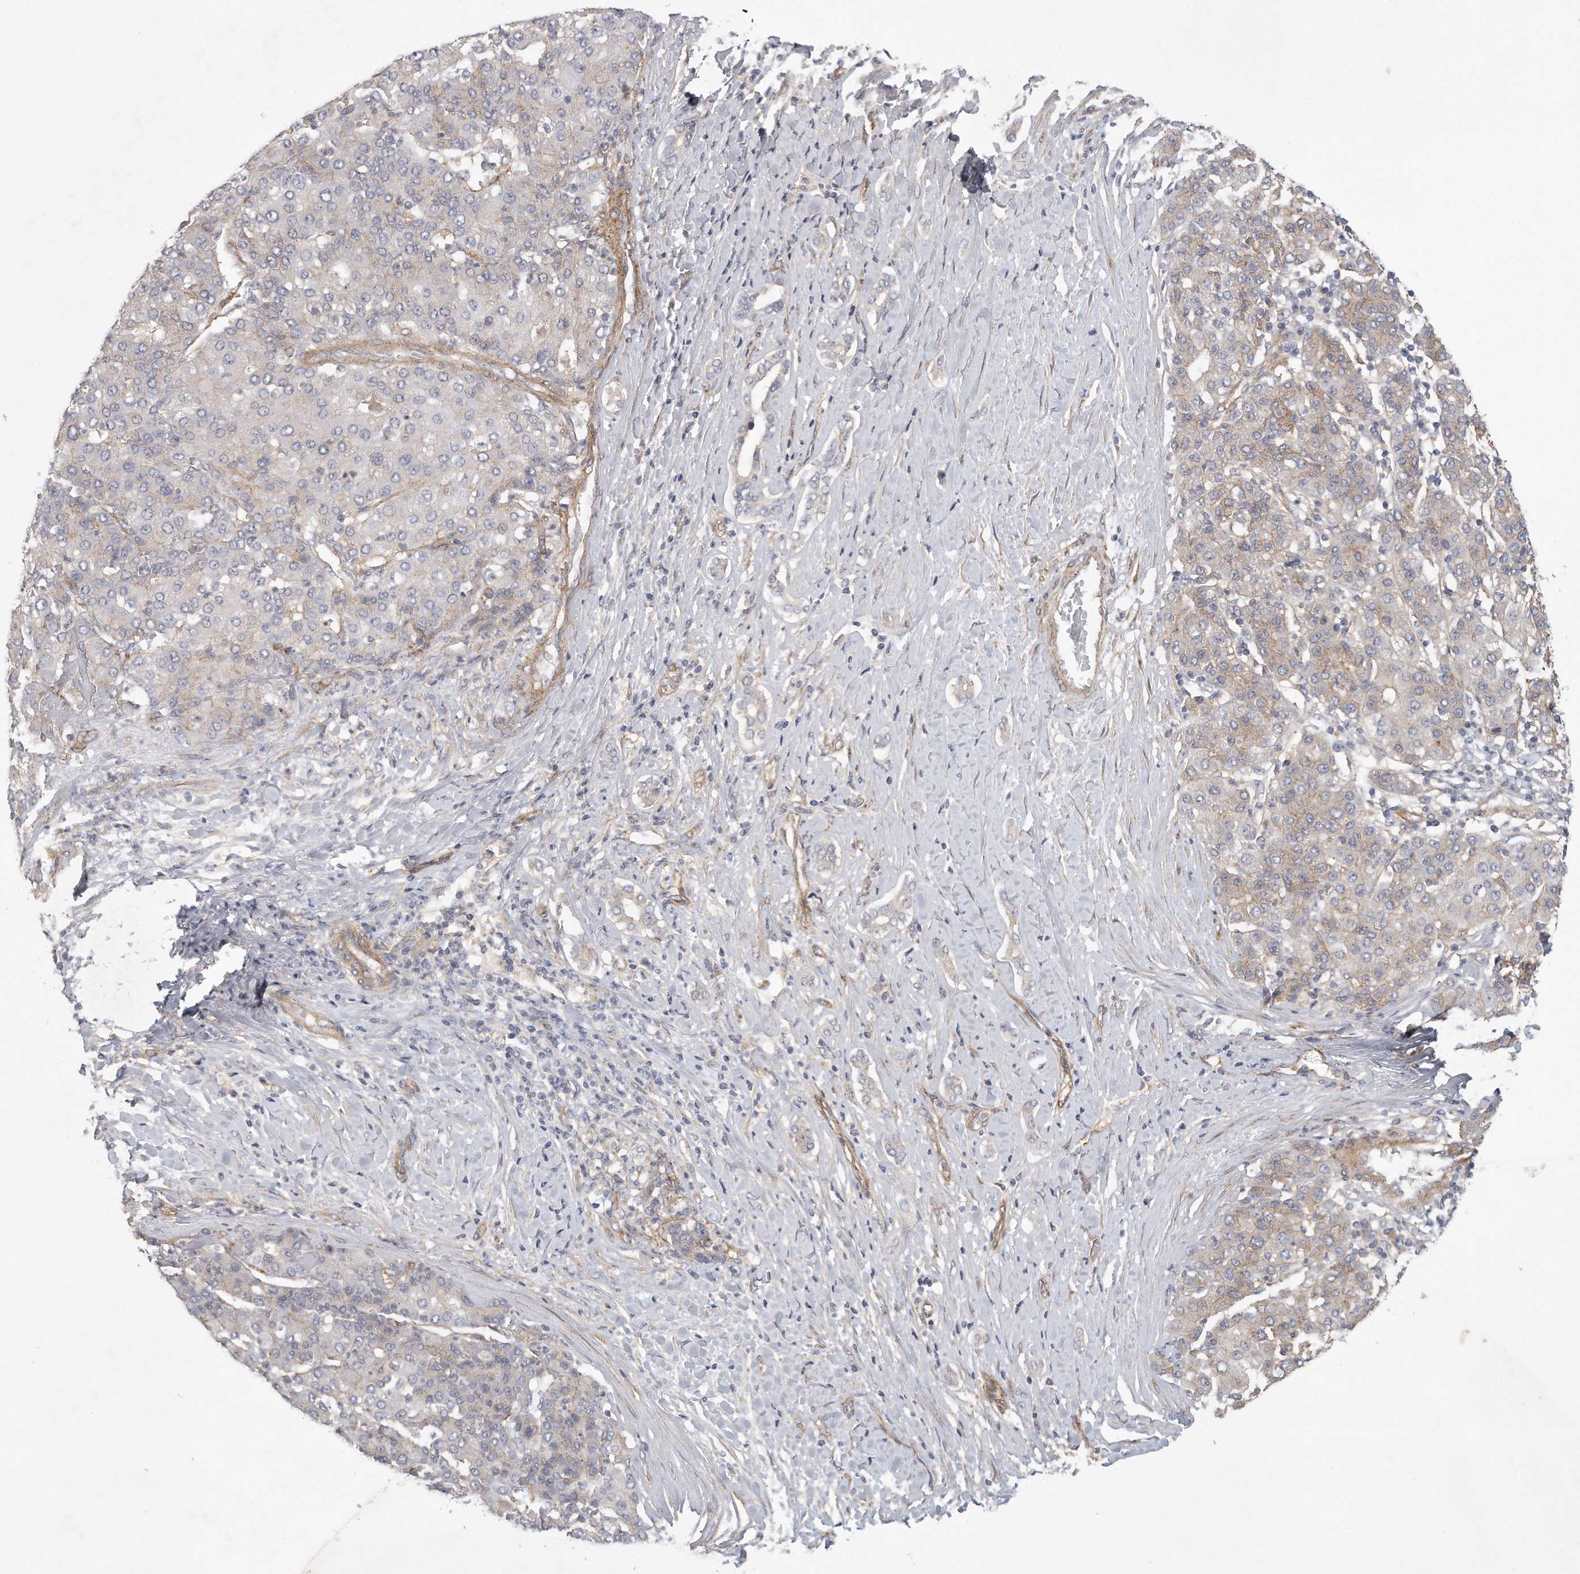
{"staining": {"intensity": "weak", "quantity": "<25%", "location": "cytoplasmic/membranous"}, "tissue": "liver cancer", "cell_type": "Tumor cells", "image_type": "cancer", "snomed": [{"axis": "morphology", "description": "Carcinoma, Hepatocellular, NOS"}, {"axis": "topography", "description": "Liver"}], "caption": "Tumor cells are negative for protein expression in human hepatocellular carcinoma (liver). (DAB (3,3'-diaminobenzidine) immunohistochemistry with hematoxylin counter stain).", "gene": "MTERF4", "patient": {"sex": "male", "age": 65}}